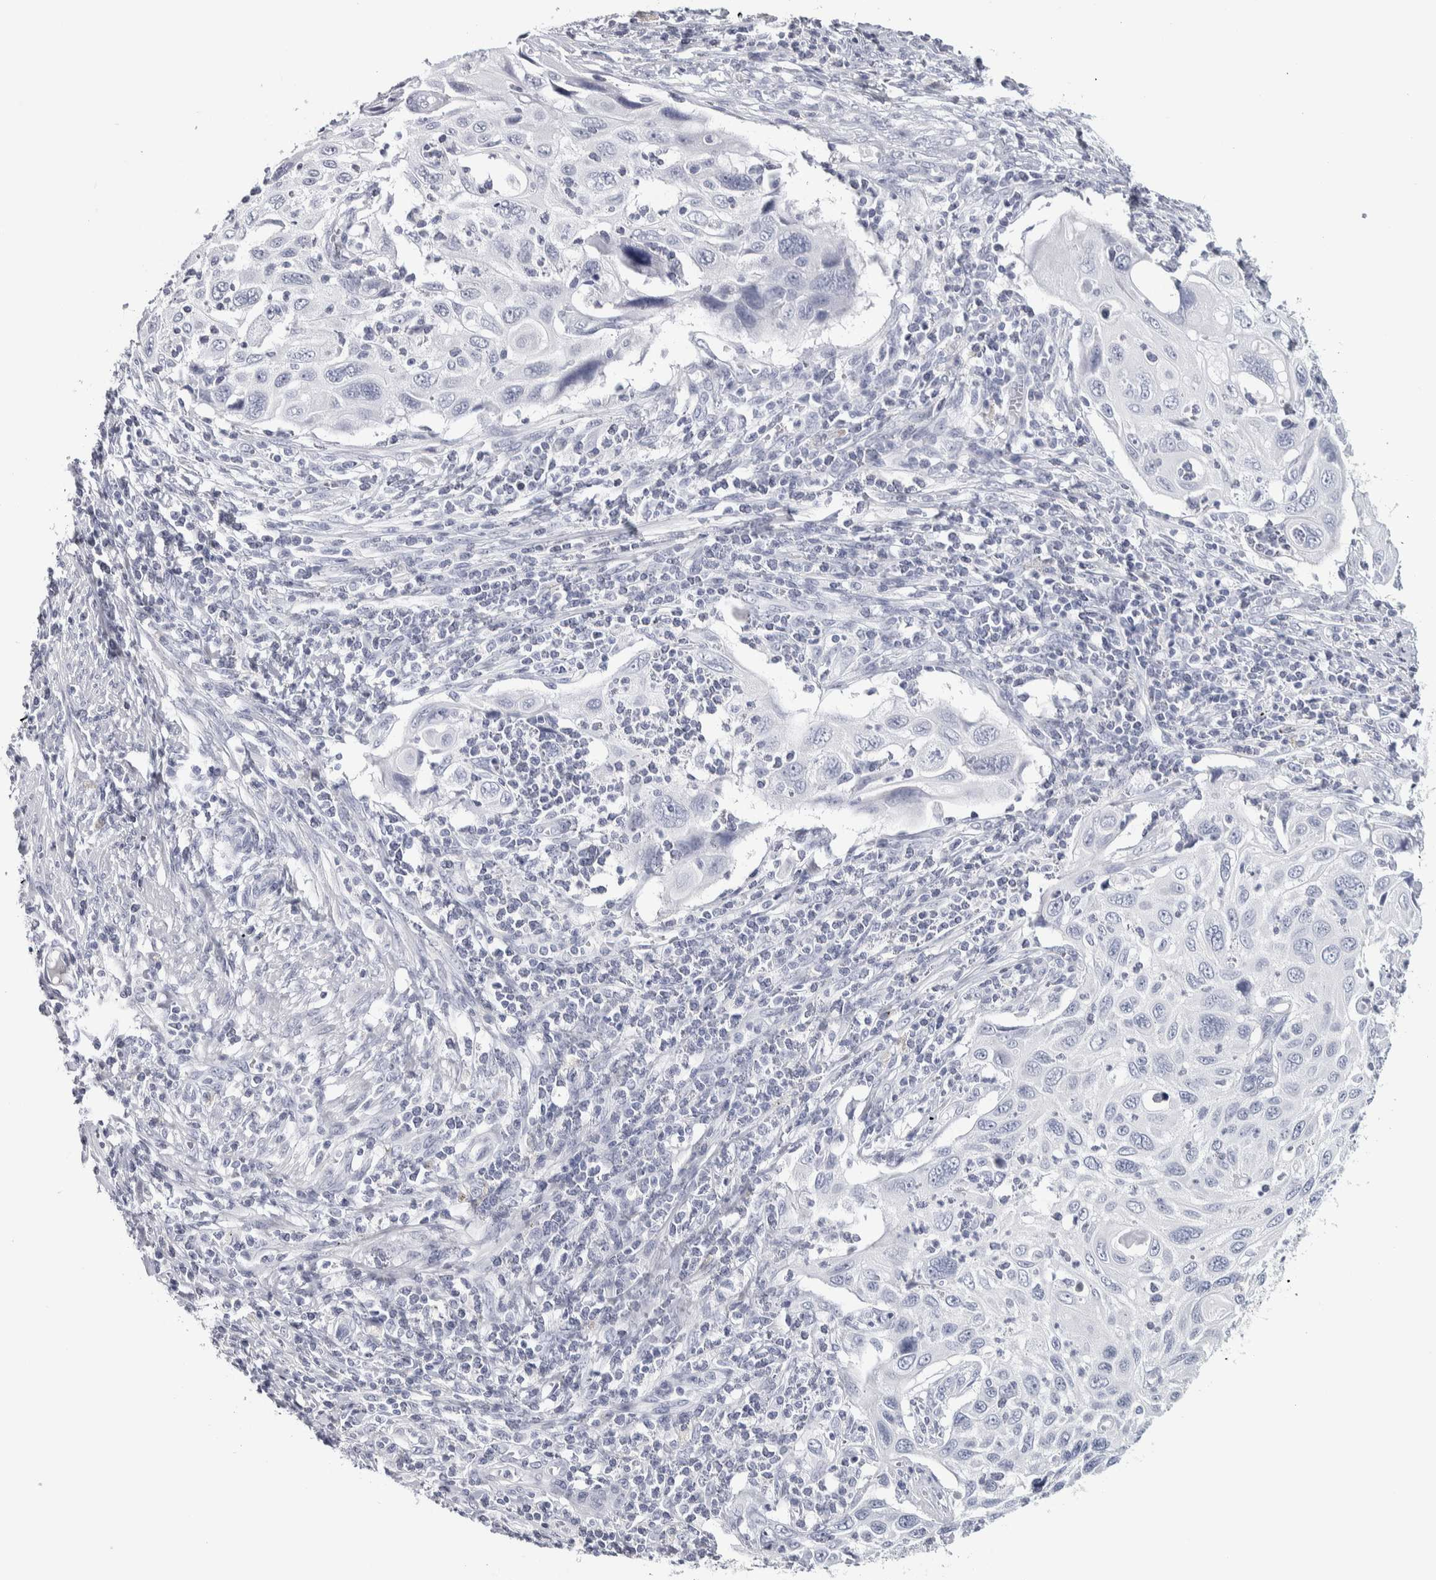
{"staining": {"intensity": "negative", "quantity": "none", "location": "none"}, "tissue": "cervical cancer", "cell_type": "Tumor cells", "image_type": "cancer", "snomed": [{"axis": "morphology", "description": "Squamous cell carcinoma, NOS"}, {"axis": "topography", "description": "Cervix"}], "caption": "The immunohistochemistry histopathology image has no significant staining in tumor cells of squamous cell carcinoma (cervical) tissue.", "gene": "NECAB1", "patient": {"sex": "female", "age": 70}}